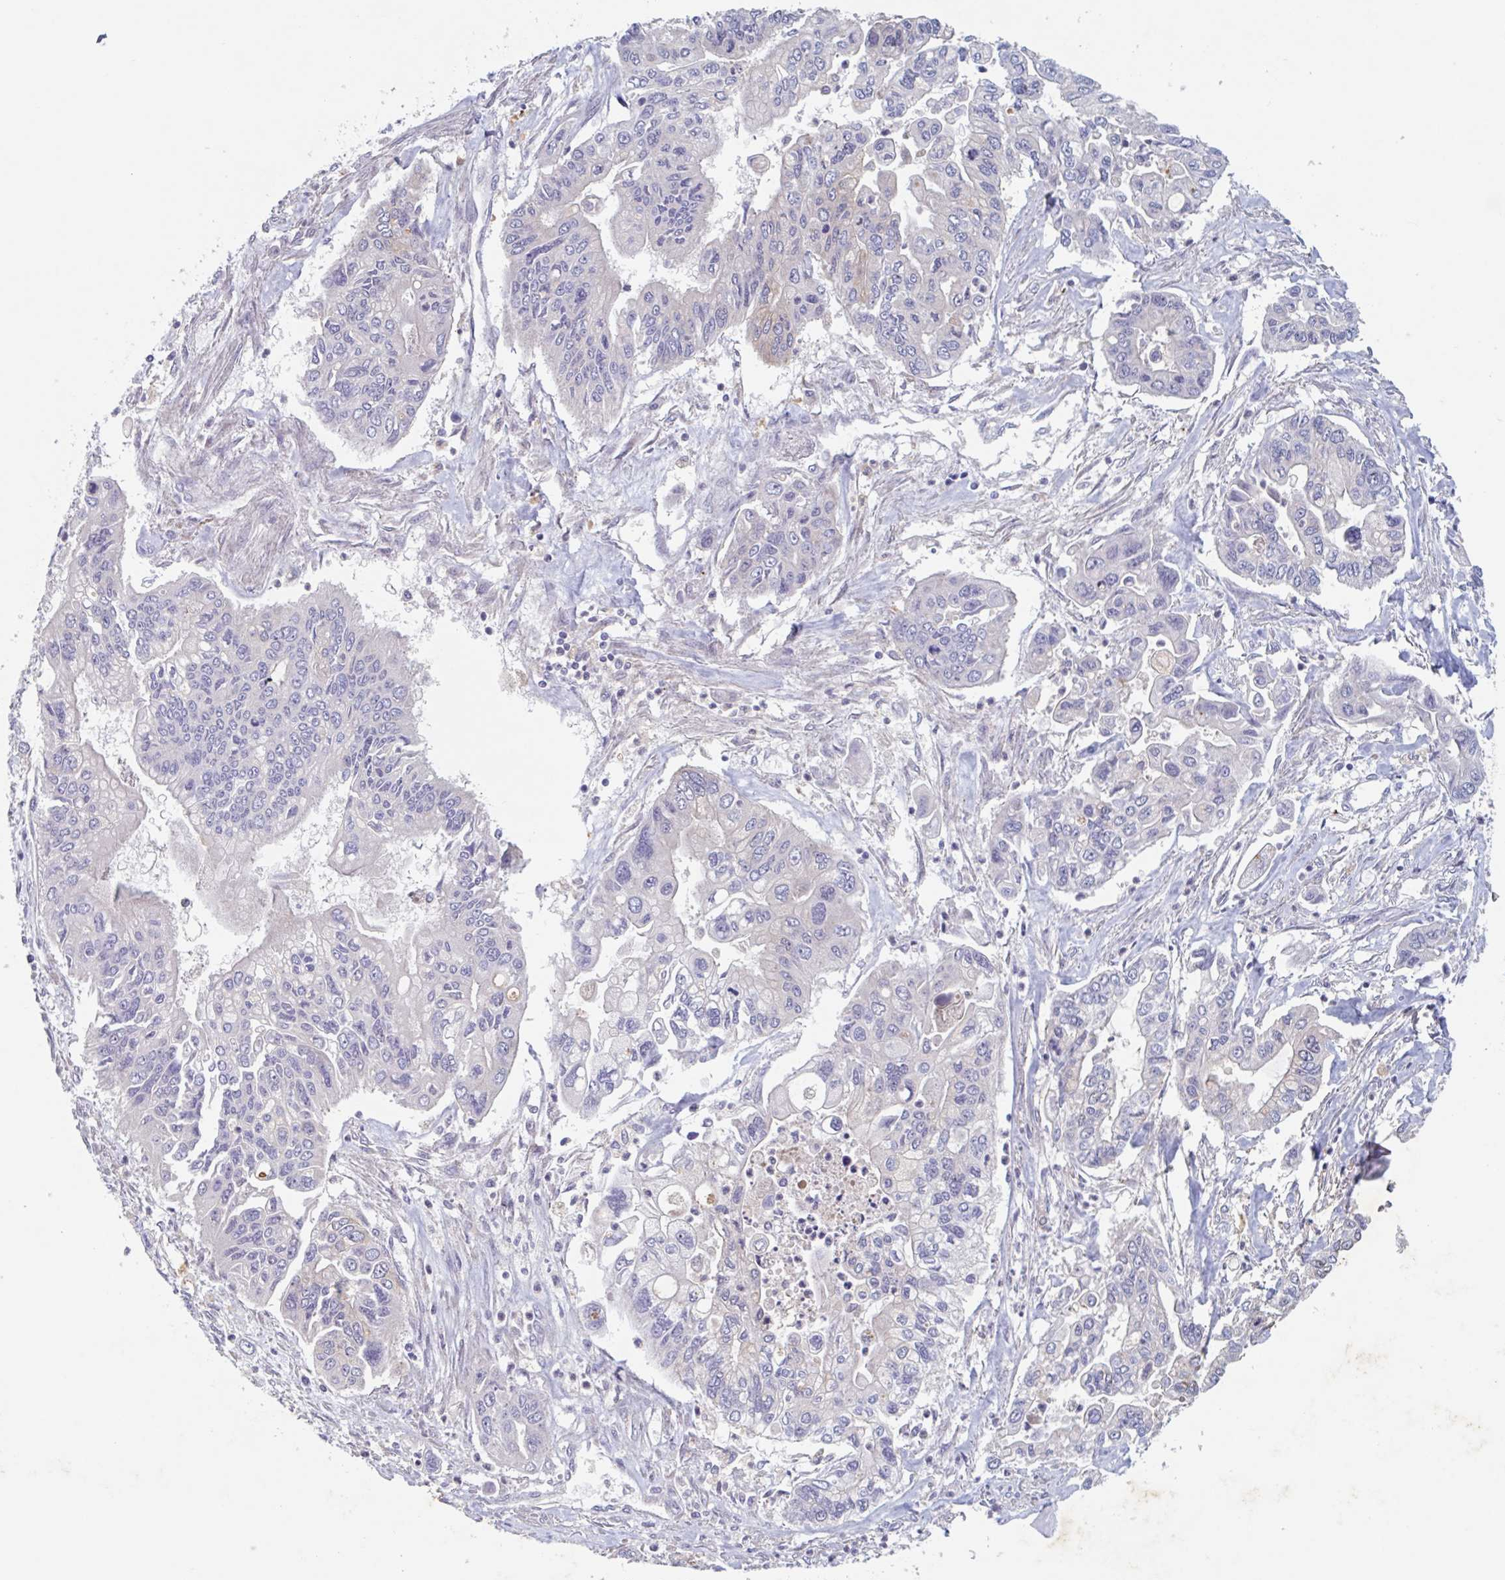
{"staining": {"intensity": "negative", "quantity": "none", "location": "none"}, "tissue": "pancreatic cancer", "cell_type": "Tumor cells", "image_type": "cancer", "snomed": [{"axis": "morphology", "description": "Adenocarcinoma, NOS"}, {"axis": "topography", "description": "Pancreas"}], "caption": "The histopathology image displays no staining of tumor cells in pancreatic cancer (adenocarcinoma).", "gene": "MANBA", "patient": {"sex": "male", "age": 62}}